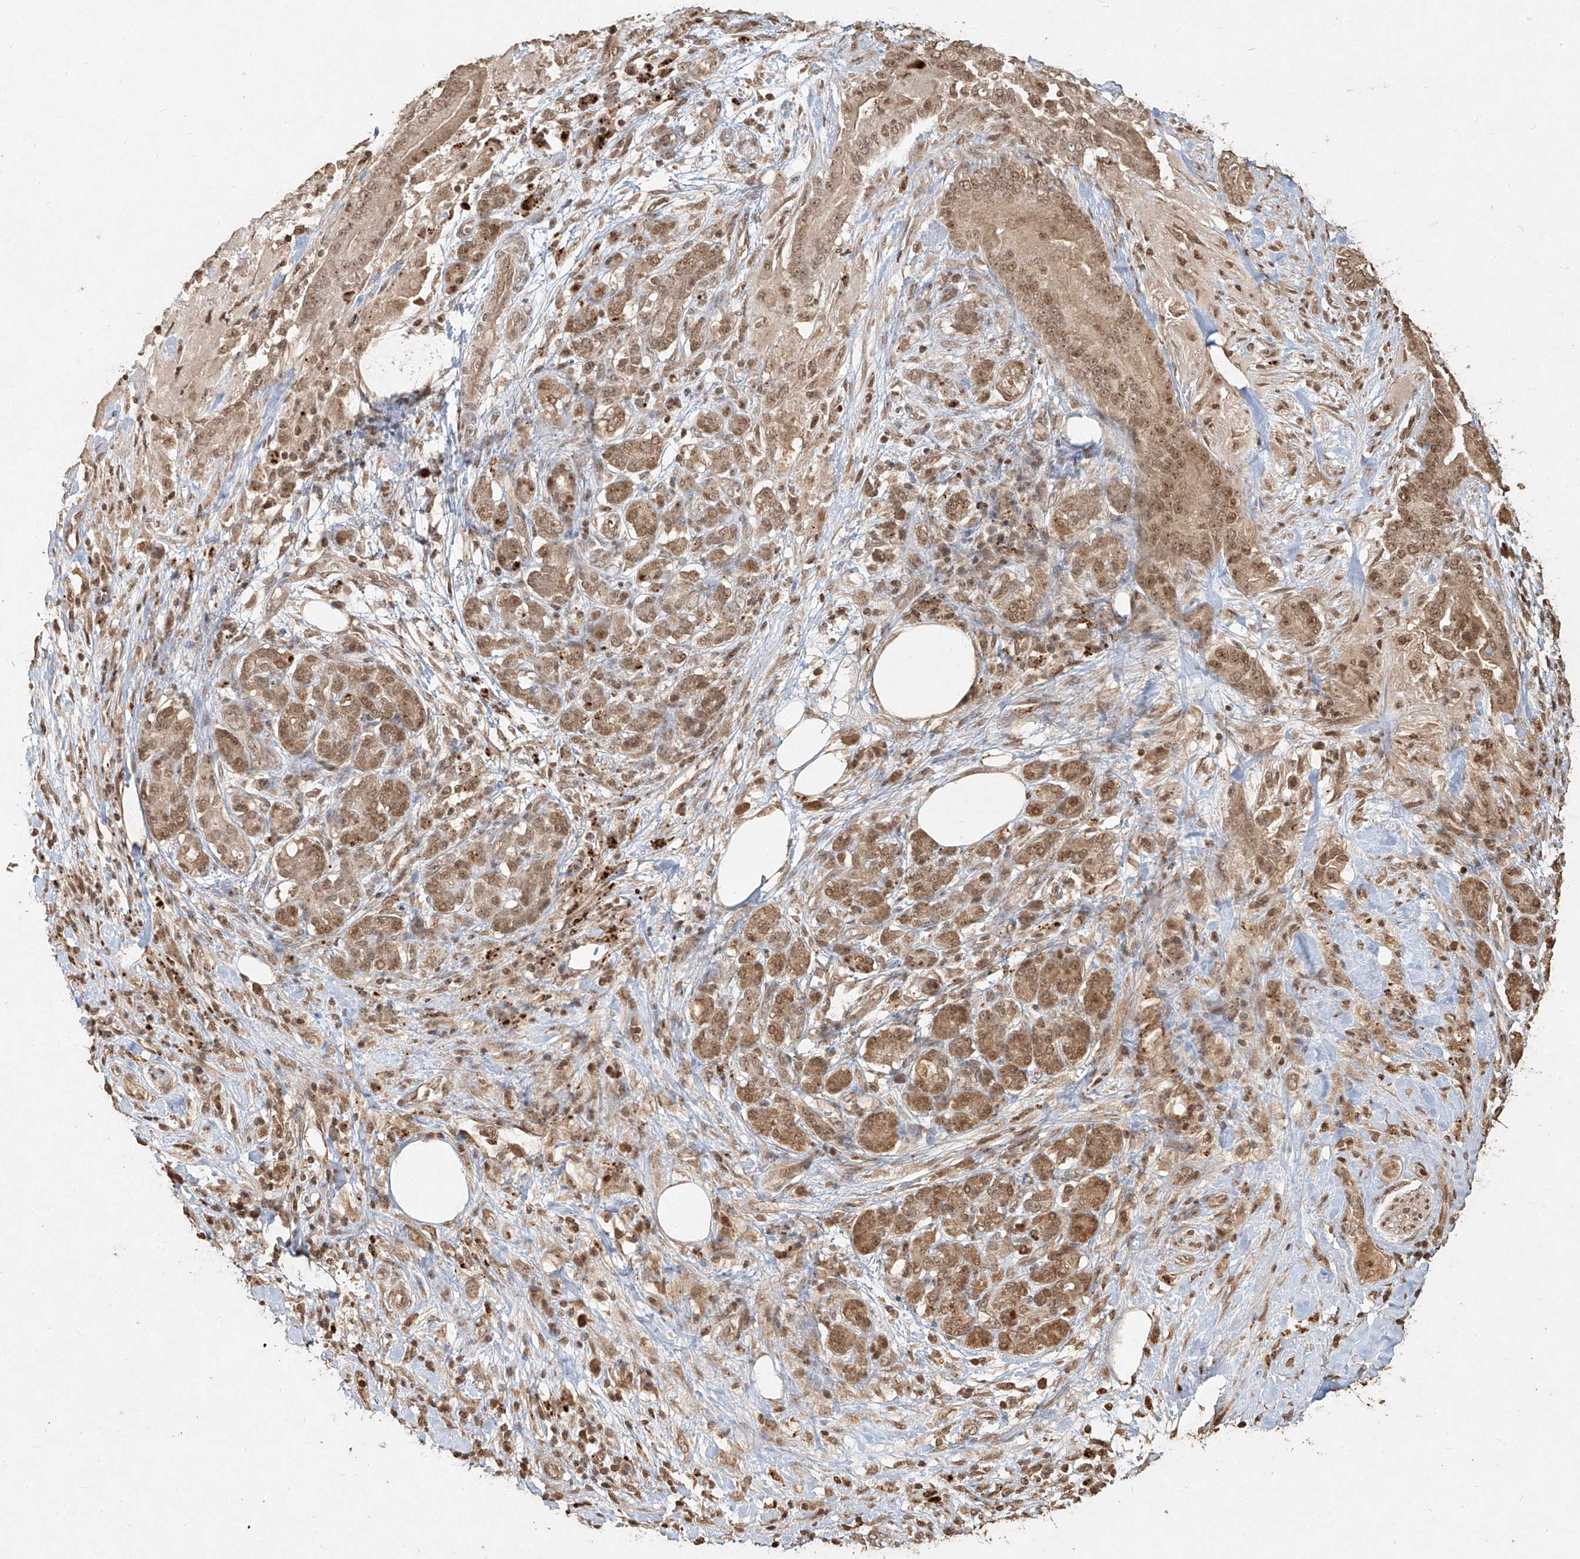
{"staining": {"intensity": "moderate", "quantity": ">75%", "location": "cytoplasmic/membranous,nuclear"}, "tissue": "pancreatic cancer", "cell_type": "Tumor cells", "image_type": "cancer", "snomed": [{"axis": "morphology", "description": "Normal tissue, NOS"}, {"axis": "morphology", "description": "Adenocarcinoma, NOS"}, {"axis": "topography", "description": "Pancreas"}], "caption": "This micrograph reveals immunohistochemistry (IHC) staining of pancreatic adenocarcinoma, with medium moderate cytoplasmic/membranous and nuclear expression in about >75% of tumor cells.", "gene": "UBE2K", "patient": {"sex": "male", "age": 63}}